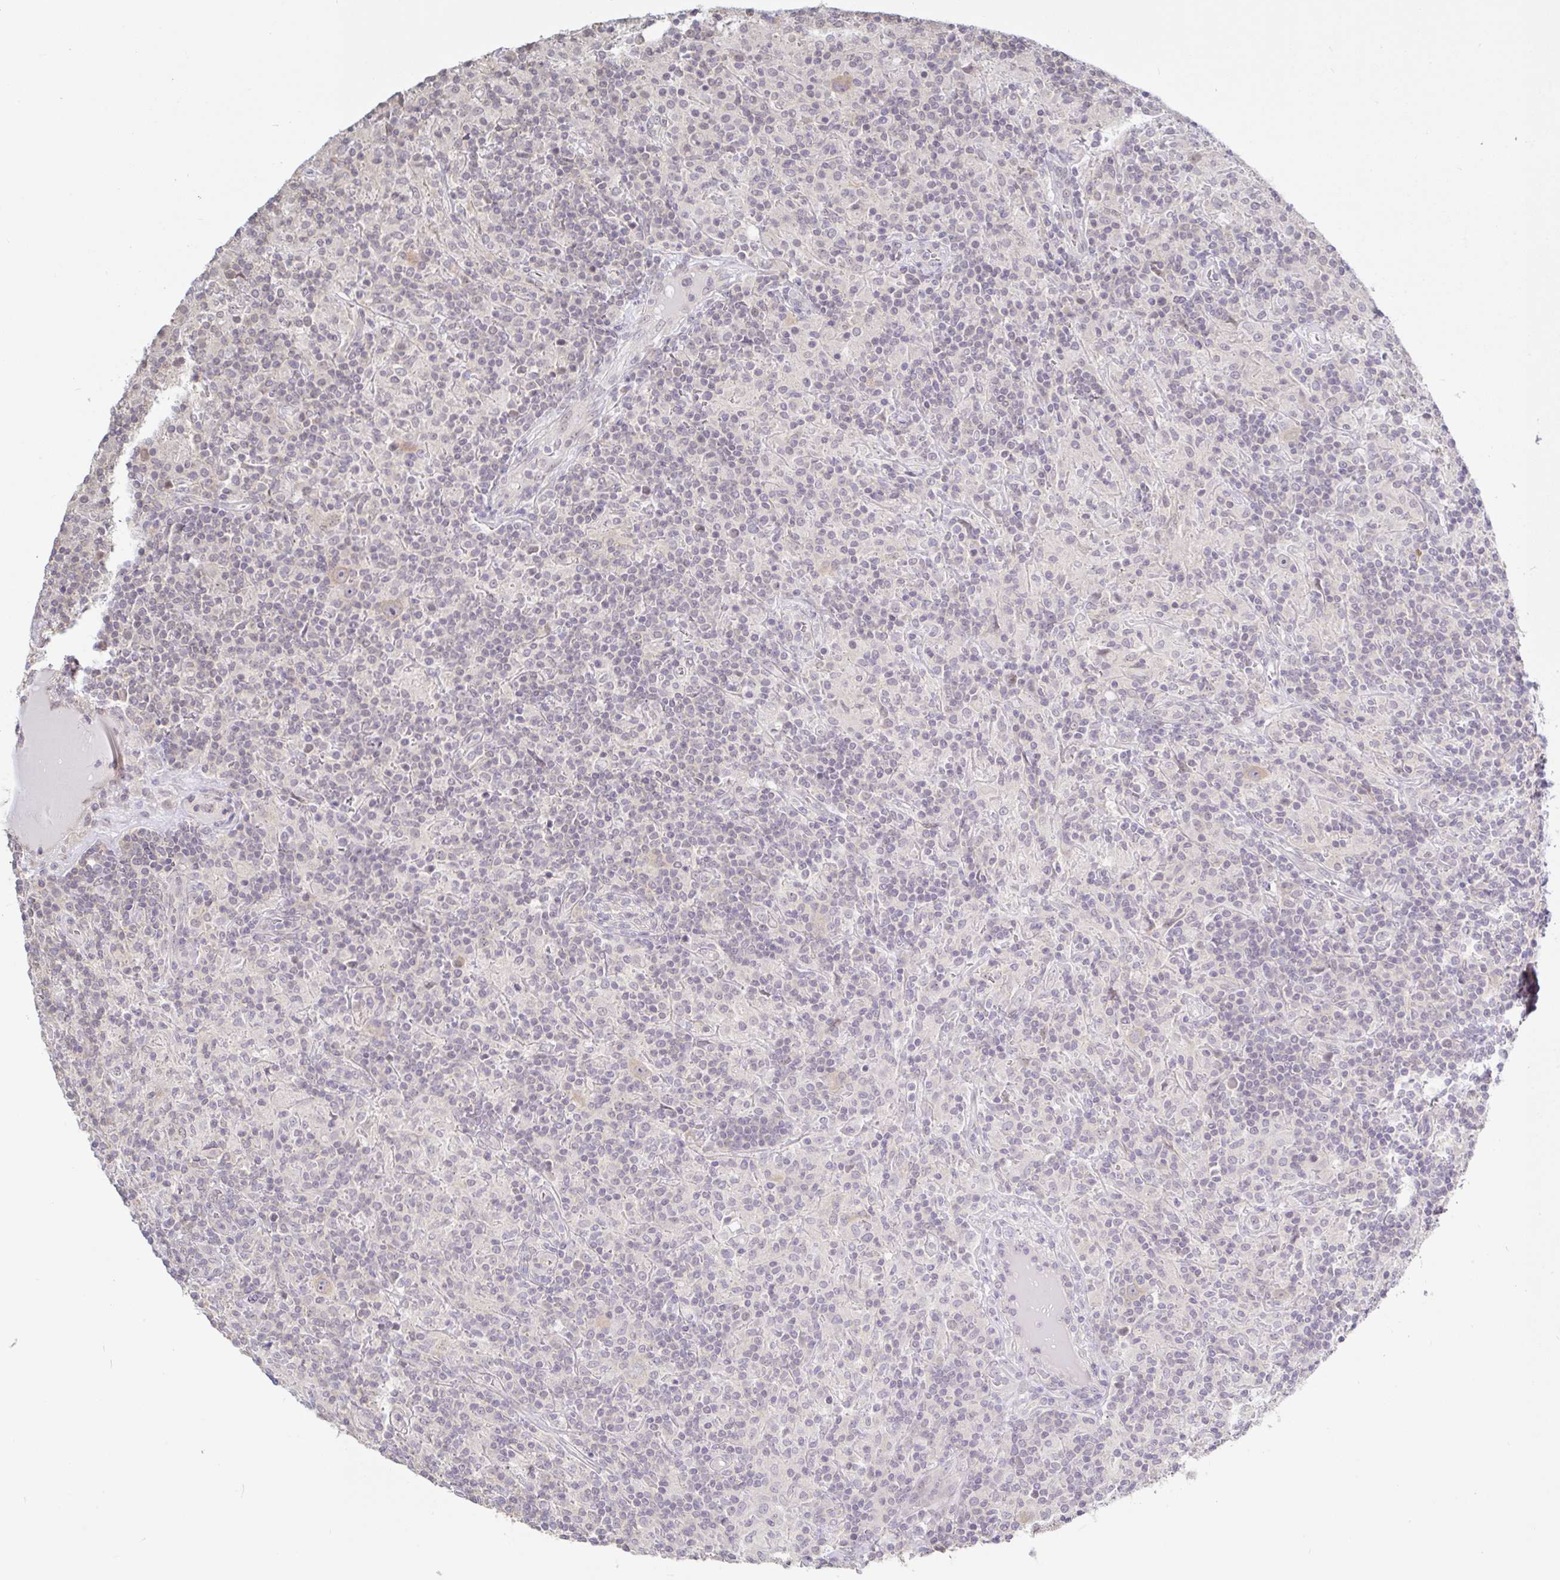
{"staining": {"intensity": "negative", "quantity": "none", "location": "none"}, "tissue": "lymphoma", "cell_type": "Tumor cells", "image_type": "cancer", "snomed": [{"axis": "morphology", "description": "Hodgkin's disease, NOS"}, {"axis": "topography", "description": "Lymph node"}], "caption": "A high-resolution photomicrograph shows immunohistochemistry (IHC) staining of Hodgkin's disease, which shows no significant positivity in tumor cells.", "gene": "HYPK", "patient": {"sex": "male", "age": 70}}